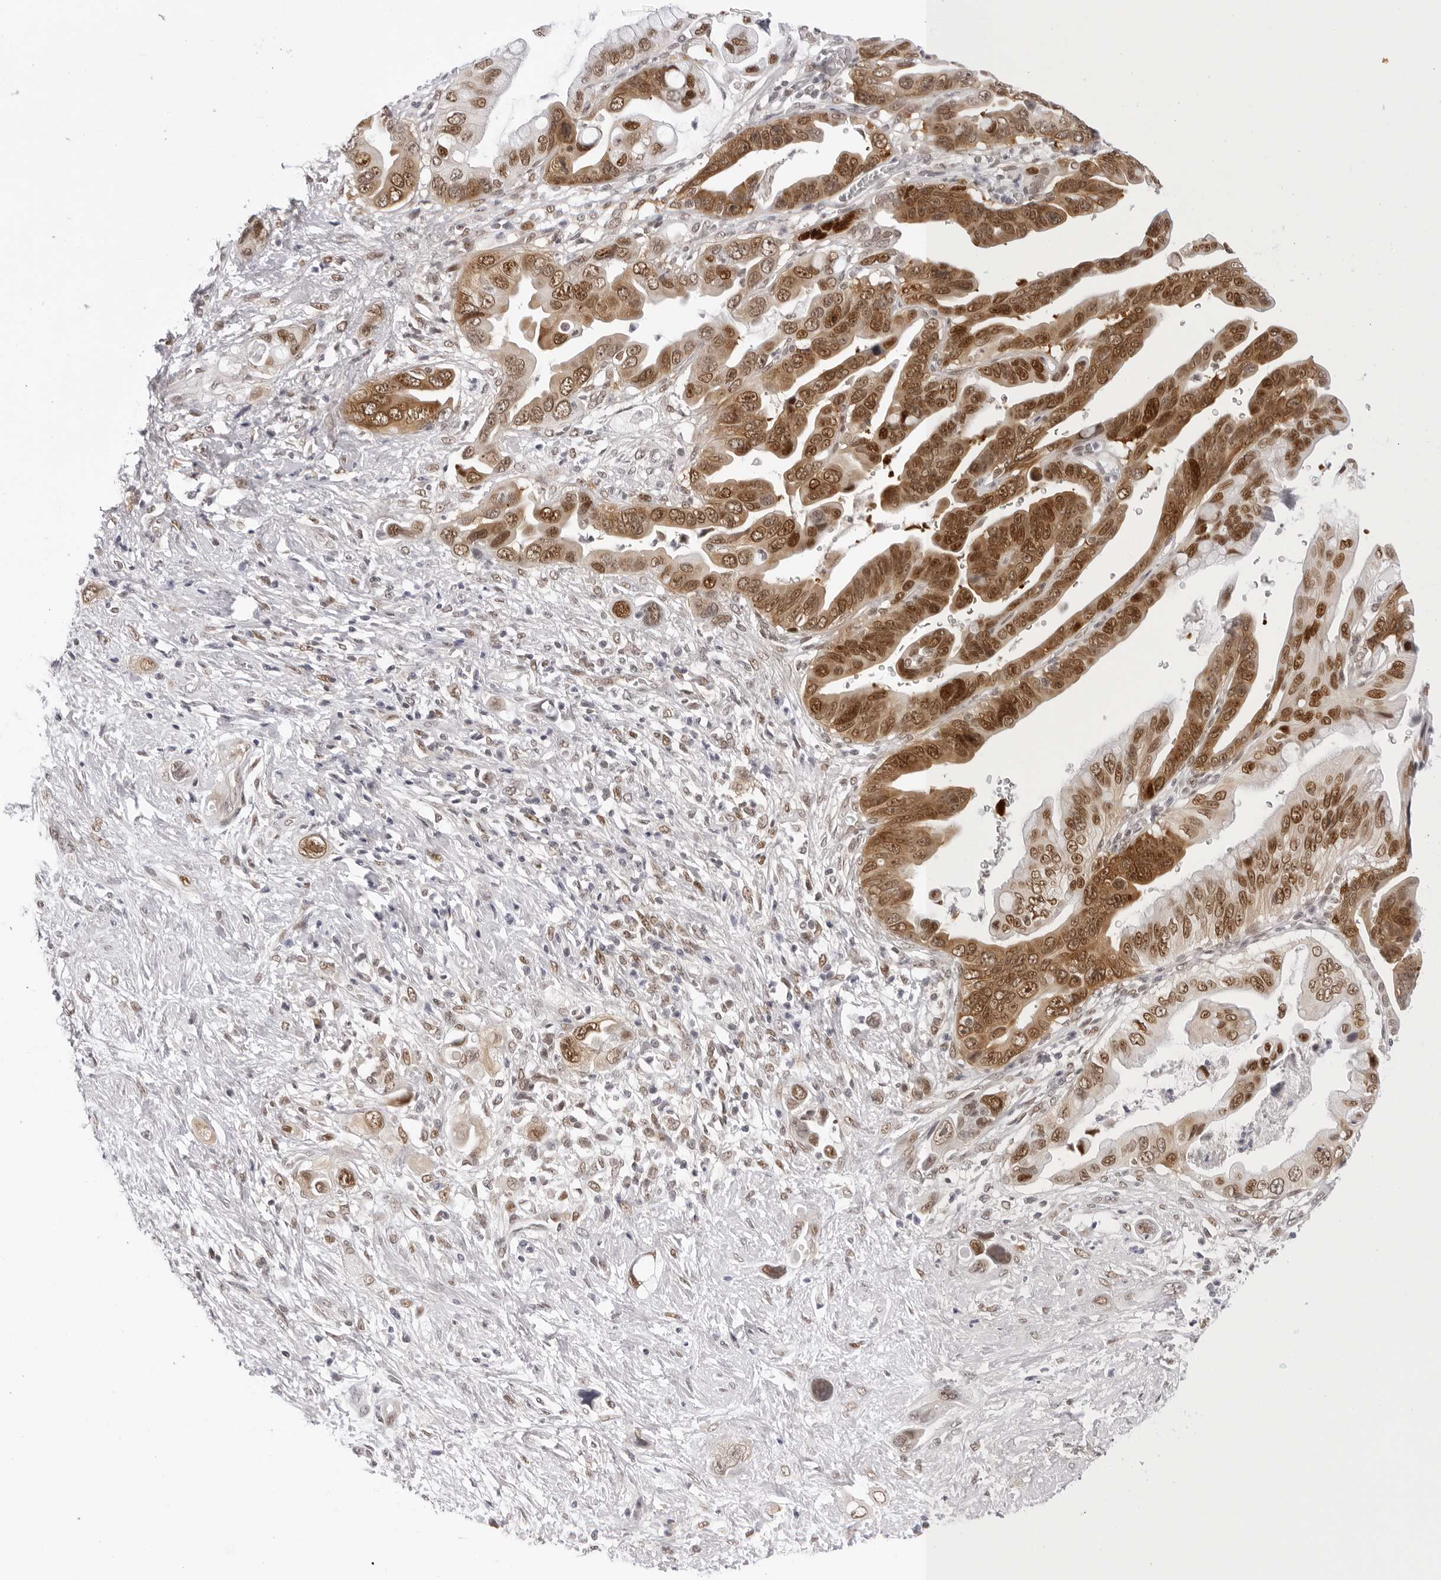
{"staining": {"intensity": "strong", "quantity": ">75%", "location": "cytoplasmic/membranous,nuclear"}, "tissue": "pancreatic cancer", "cell_type": "Tumor cells", "image_type": "cancer", "snomed": [{"axis": "morphology", "description": "Adenocarcinoma, NOS"}, {"axis": "topography", "description": "Pancreas"}], "caption": "Brown immunohistochemical staining in human adenocarcinoma (pancreatic) shows strong cytoplasmic/membranous and nuclear positivity in about >75% of tumor cells.", "gene": "WDR77", "patient": {"sex": "female", "age": 72}}